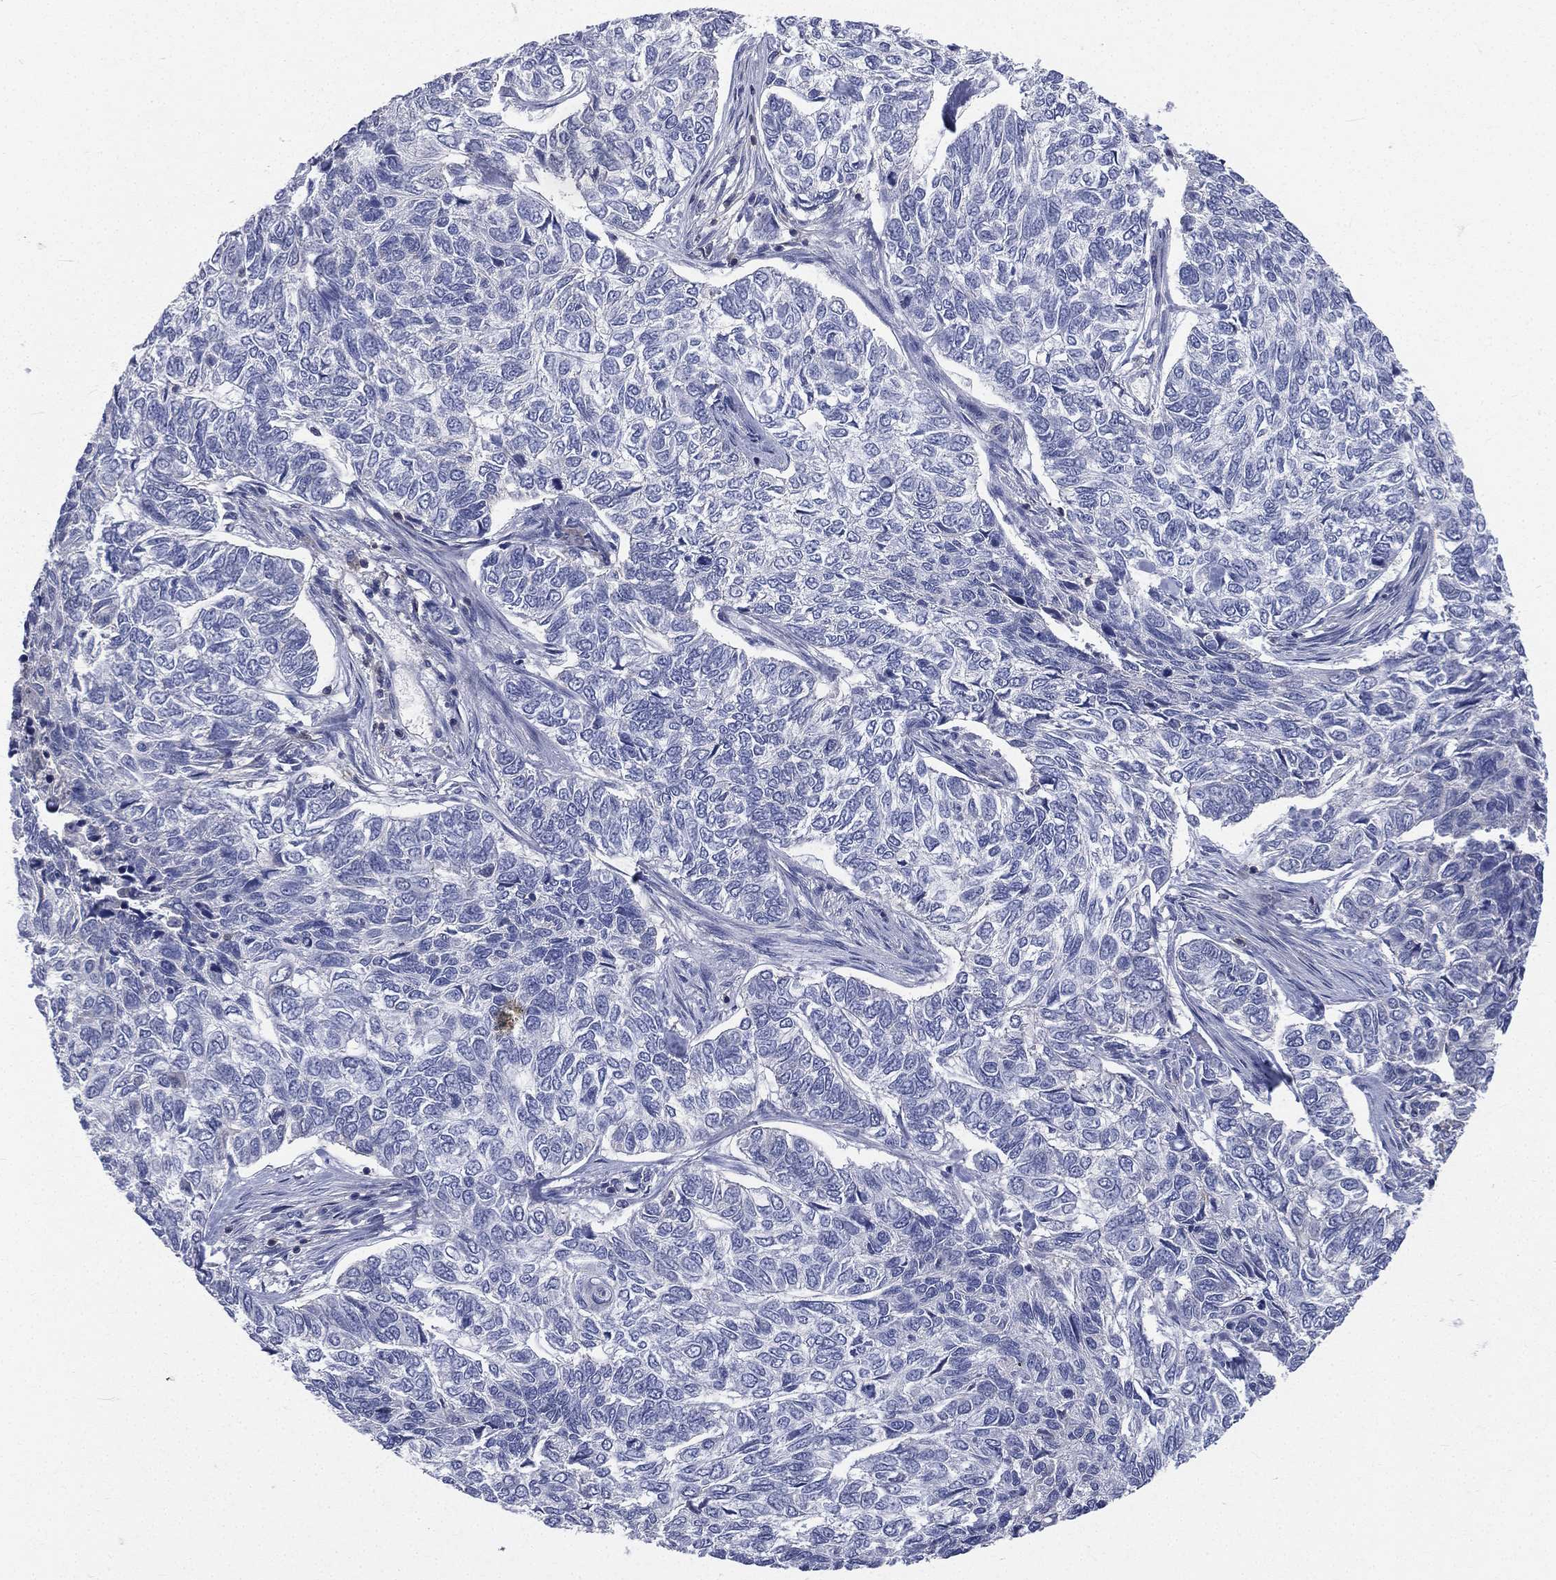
{"staining": {"intensity": "negative", "quantity": "none", "location": "none"}, "tissue": "skin cancer", "cell_type": "Tumor cells", "image_type": "cancer", "snomed": [{"axis": "morphology", "description": "Basal cell carcinoma"}, {"axis": "topography", "description": "Skin"}], "caption": "There is no significant positivity in tumor cells of basal cell carcinoma (skin).", "gene": "CD3D", "patient": {"sex": "female", "age": 65}}